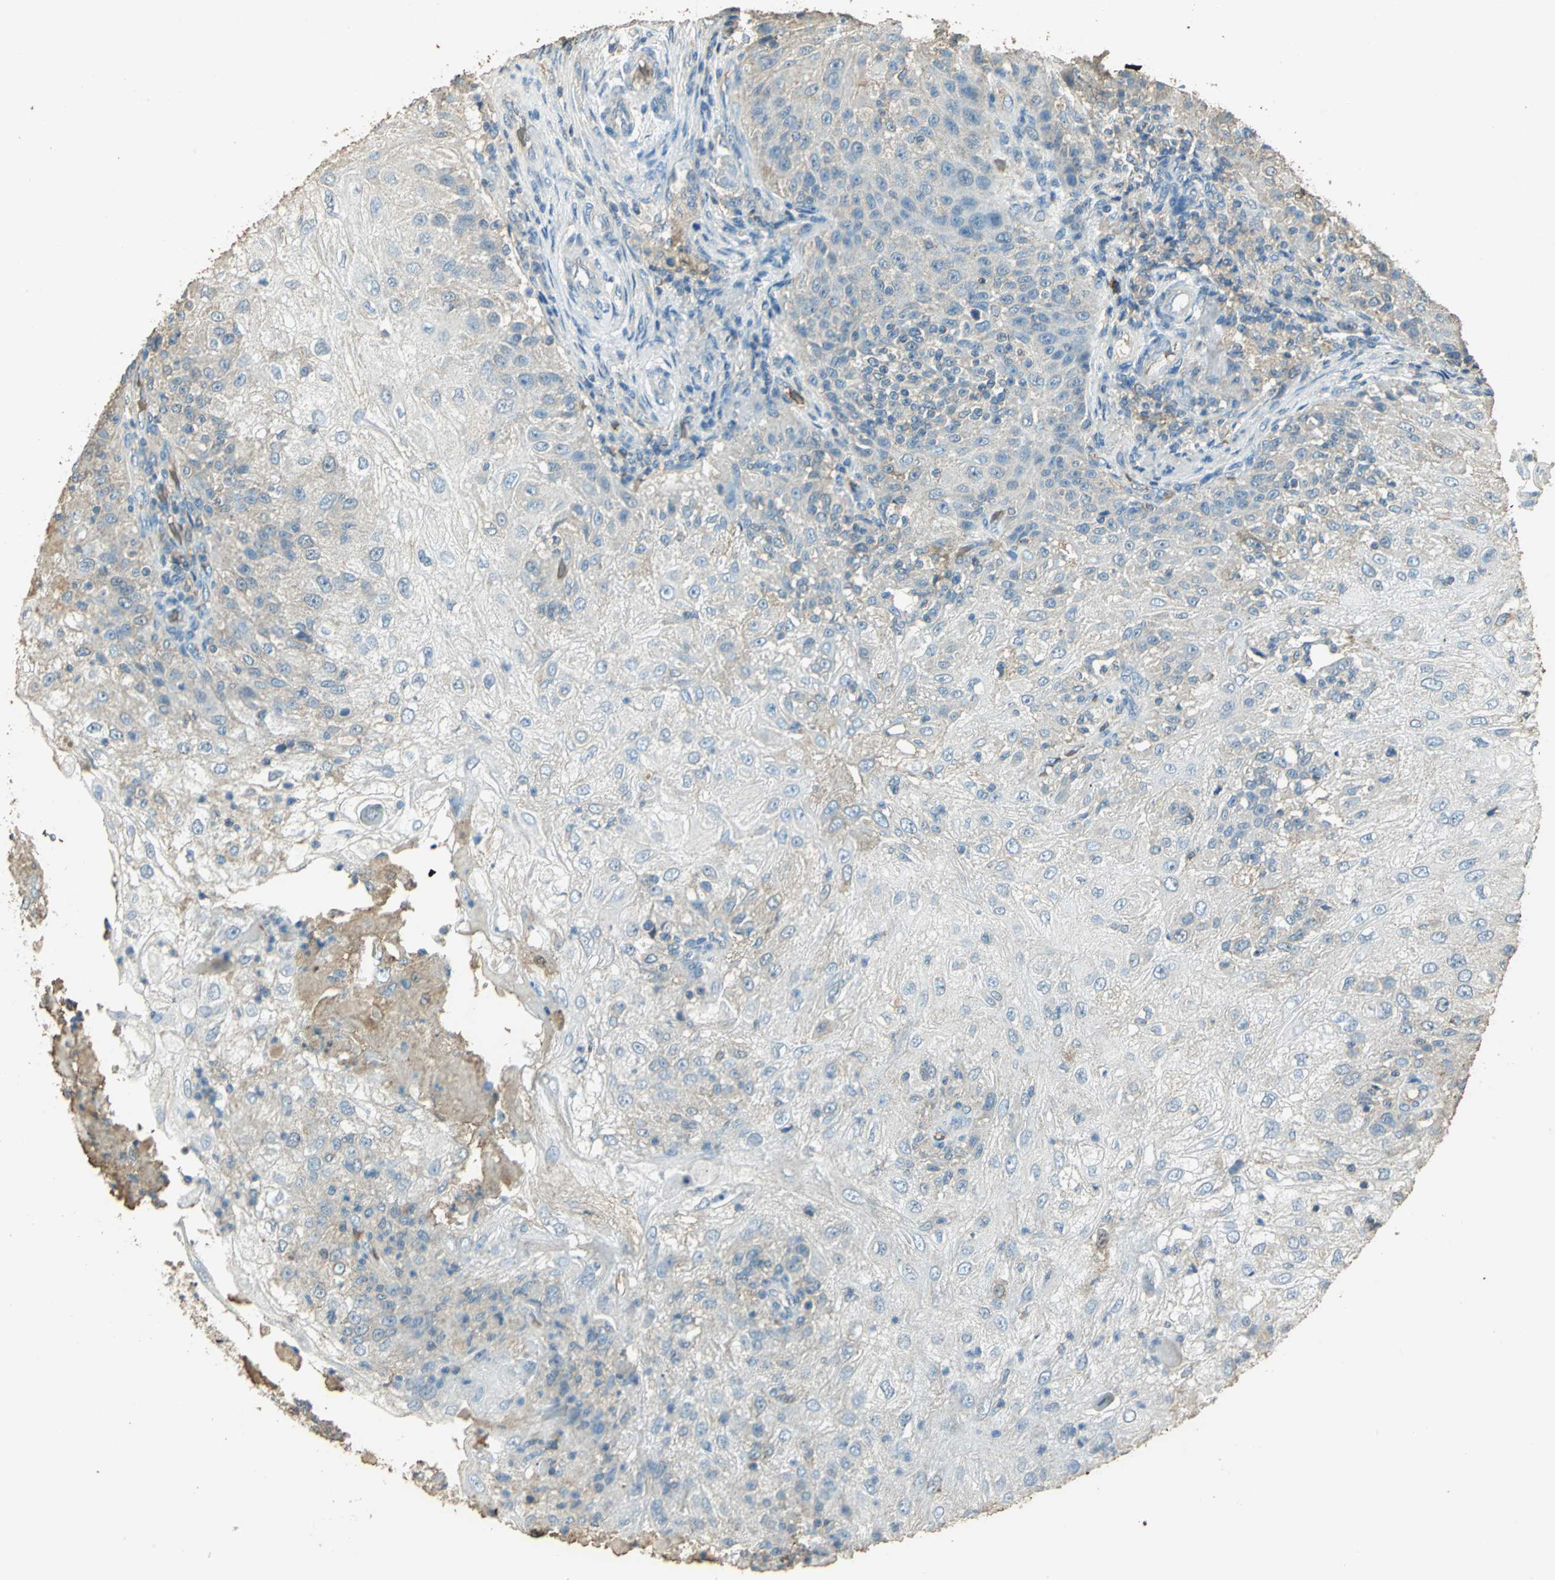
{"staining": {"intensity": "weak", "quantity": "<25%", "location": "cytoplasmic/membranous"}, "tissue": "skin cancer", "cell_type": "Tumor cells", "image_type": "cancer", "snomed": [{"axis": "morphology", "description": "Normal tissue, NOS"}, {"axis": "morphology", "description": "Squamous cell carcinoma, NOS"}, {"axis": "topography", "description": "Skin"}], "caption": "Immunohistochemistry histopathology image of neoplastic tissue: human skin cancer stained with DAB (3,3'-diaminobenzidine) exhibits no significant protein expression in tumor cells. (DAB (3,3'-diaminobenzidine) immunohistochemistry (IHC), high magnification).", "gene": "TRAPPC2", "patient": {"sex": "female", "age": 83}}